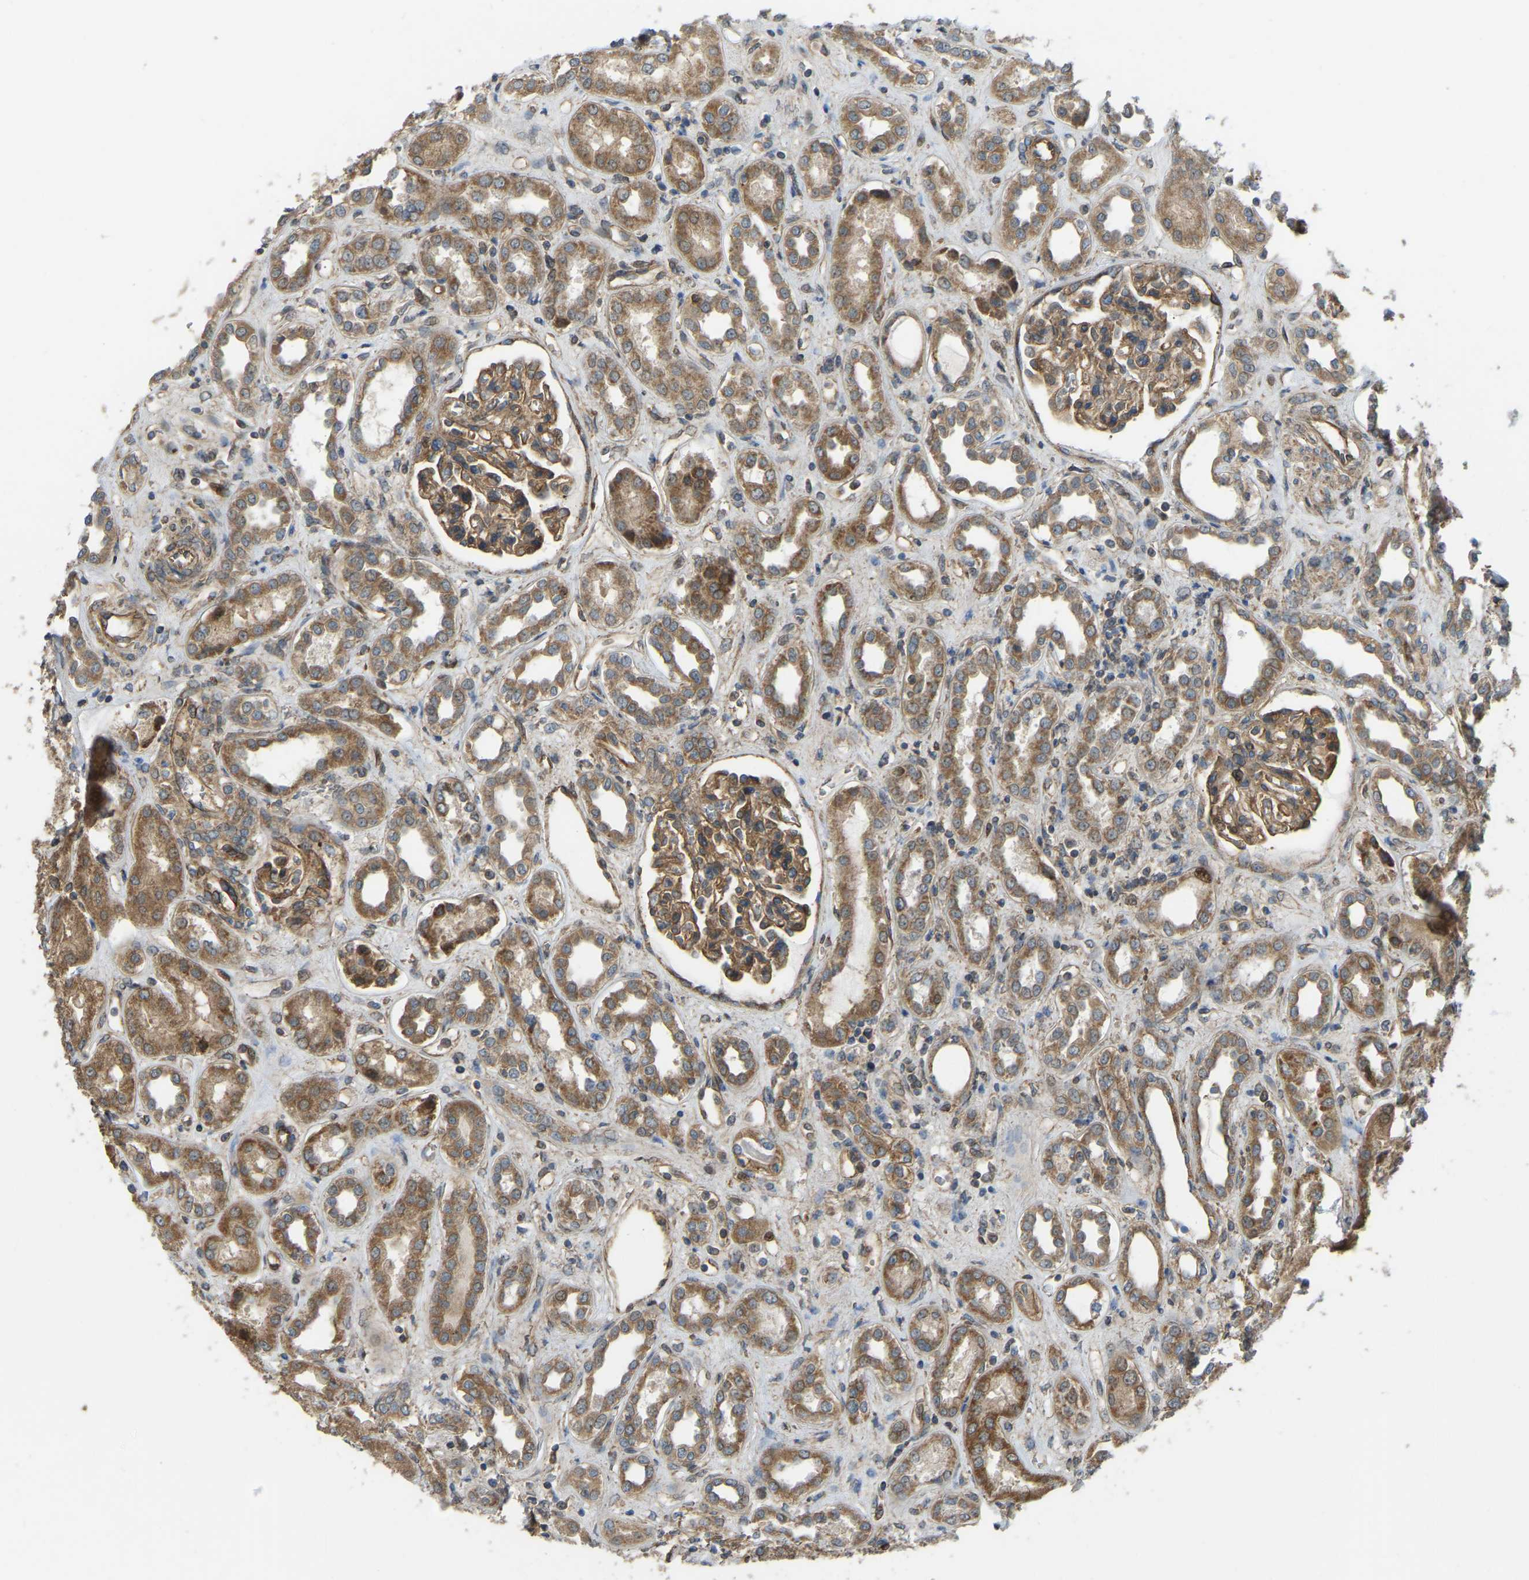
{"staining": {"intensity": "moderate", "quantity": ">75%", "location": "cytoplasmic/membranous"}, "tissue": "kidney", "cell_type": "Cells in glomeruli", "image_type": "normal", "snomed": [{"axis": "morphology", "description": "Normal tissue, NOS"}, {"axis": "topography", "description": "Kidney"}], "caption": "Protein expression analysis of normal kidney reveals moderate cytoplasmic/membranous staining in approximately >75% of cells in glomeruli. The protein of interest is stained brown, and the nuclei are stained in blue (DAB (3,3'-diaminobenzidine) IHC with brightfield microscopy, high magnification).", "gene": "C21orf91", "patient": {"sex": "male", "age": 59}}